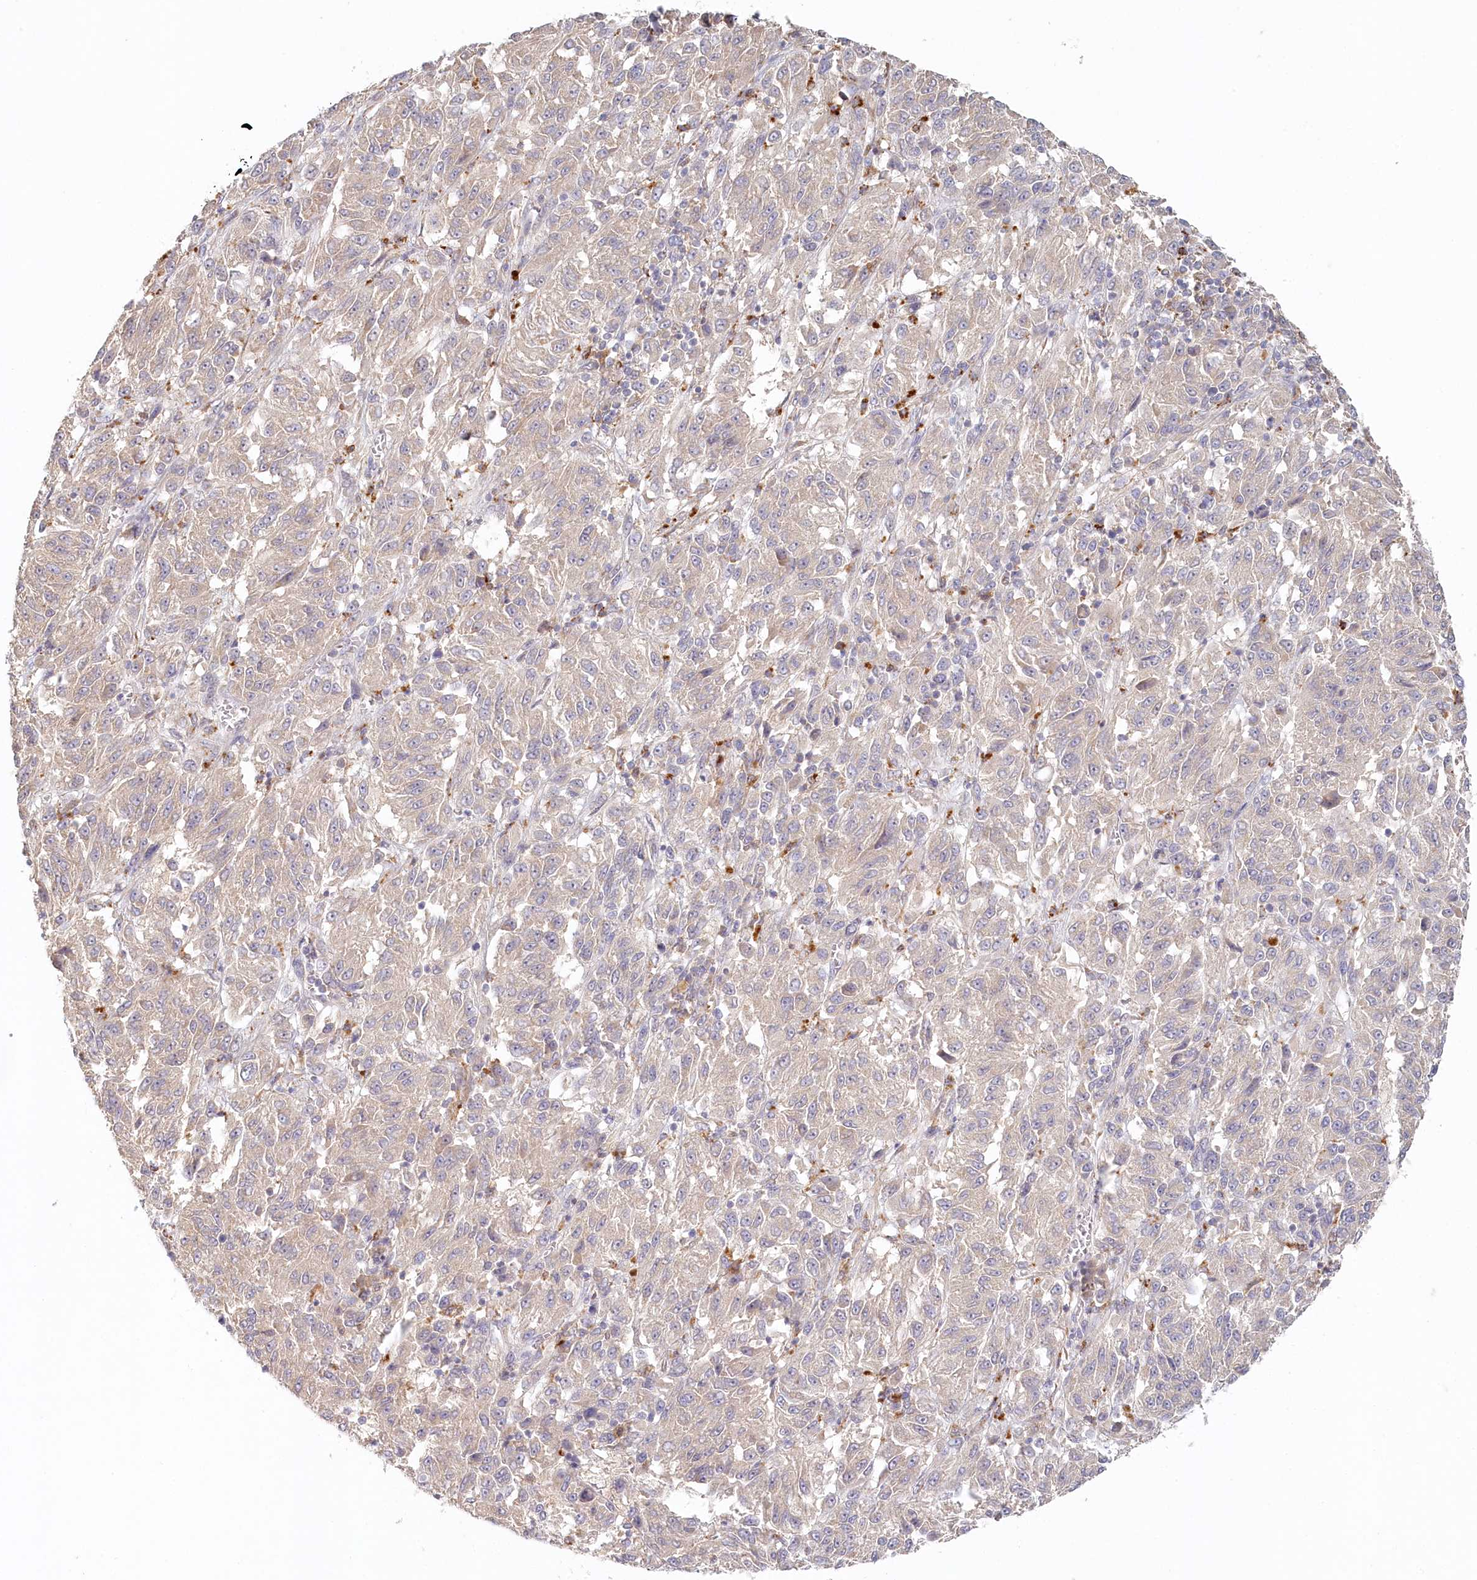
{"staining": {"intensity": "negative", "quantity": "none", "location": "none"}, "tissue": "melanoma", "cell_type": "Tumor cells", "image_type": "cancer", "snomed": [{"axis": "morphology", "description": "Malignant melanoma, Metastatic site"}, {"axis": "topography", "description": "Lung"}], "caption": "IHC of melanoma exhibits no expression in tumor cells. (Immunohistochemistry (ihc), brightfield microscopy, high magnification).", "gene": "VSIG1", "patient": {"sex": "male", "age": 64}}